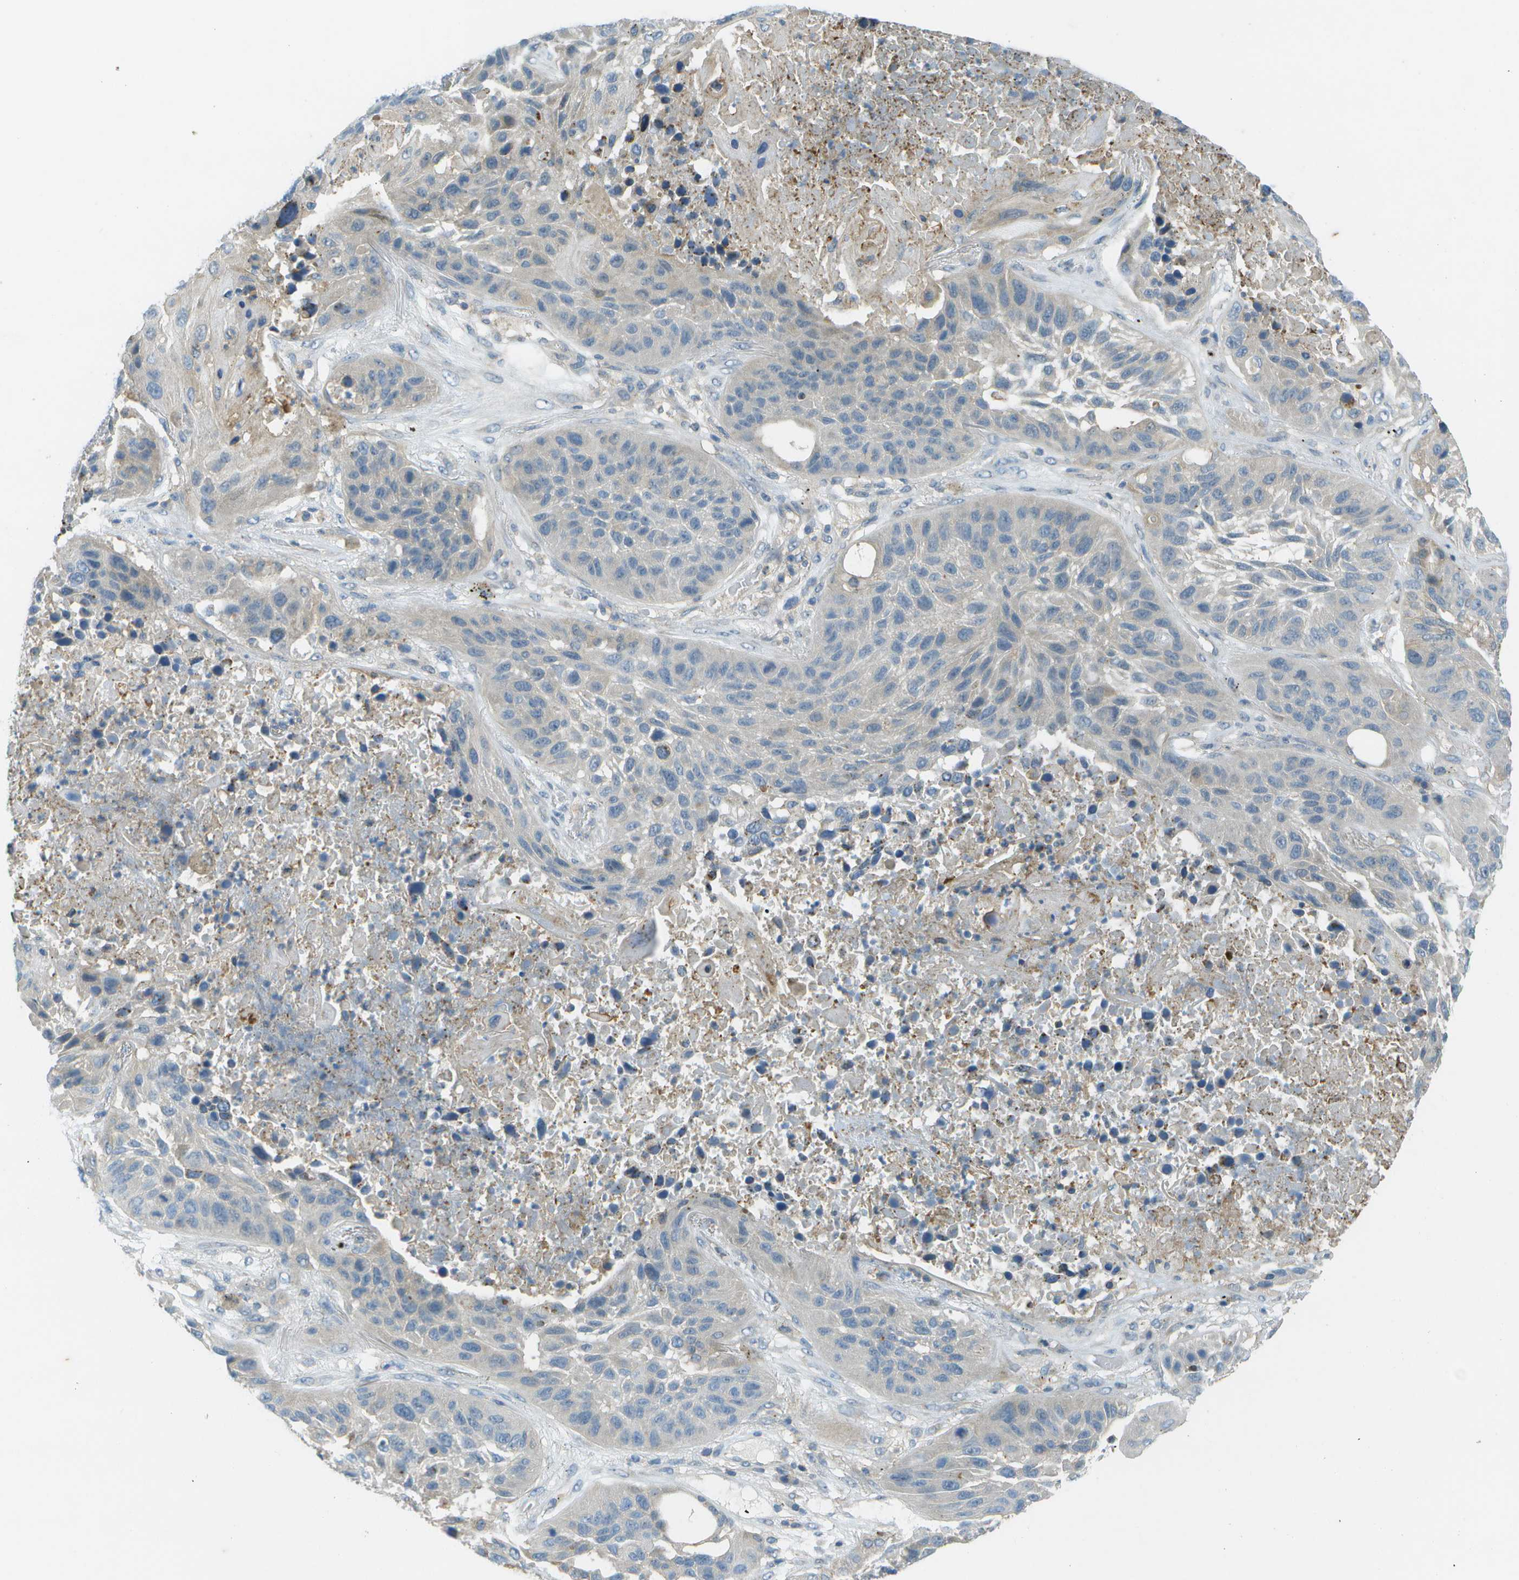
{"staining": {"intensity": "negative", "quantity": "none", "location": "none"}, "tissue": "lung cancer", "cell_type": "Tumor cells", "image_type": "cancer", "snomed": [{"axis": "morphology", "description": "Squamous cell carcinoma, NOS"}, {"axis": "topography", "description": "Lung"}], "caption": "This is a photomicrograph of immunohistochemistry (IHC) staining of lung cancer, which shows no positivity in tumor cells. The staining is performed using DAB brown chromogen with nuclei counter-stained in using hematoxylin.", "gene": "LRRC66", "patient": {"sex": "male", "age": 57}}